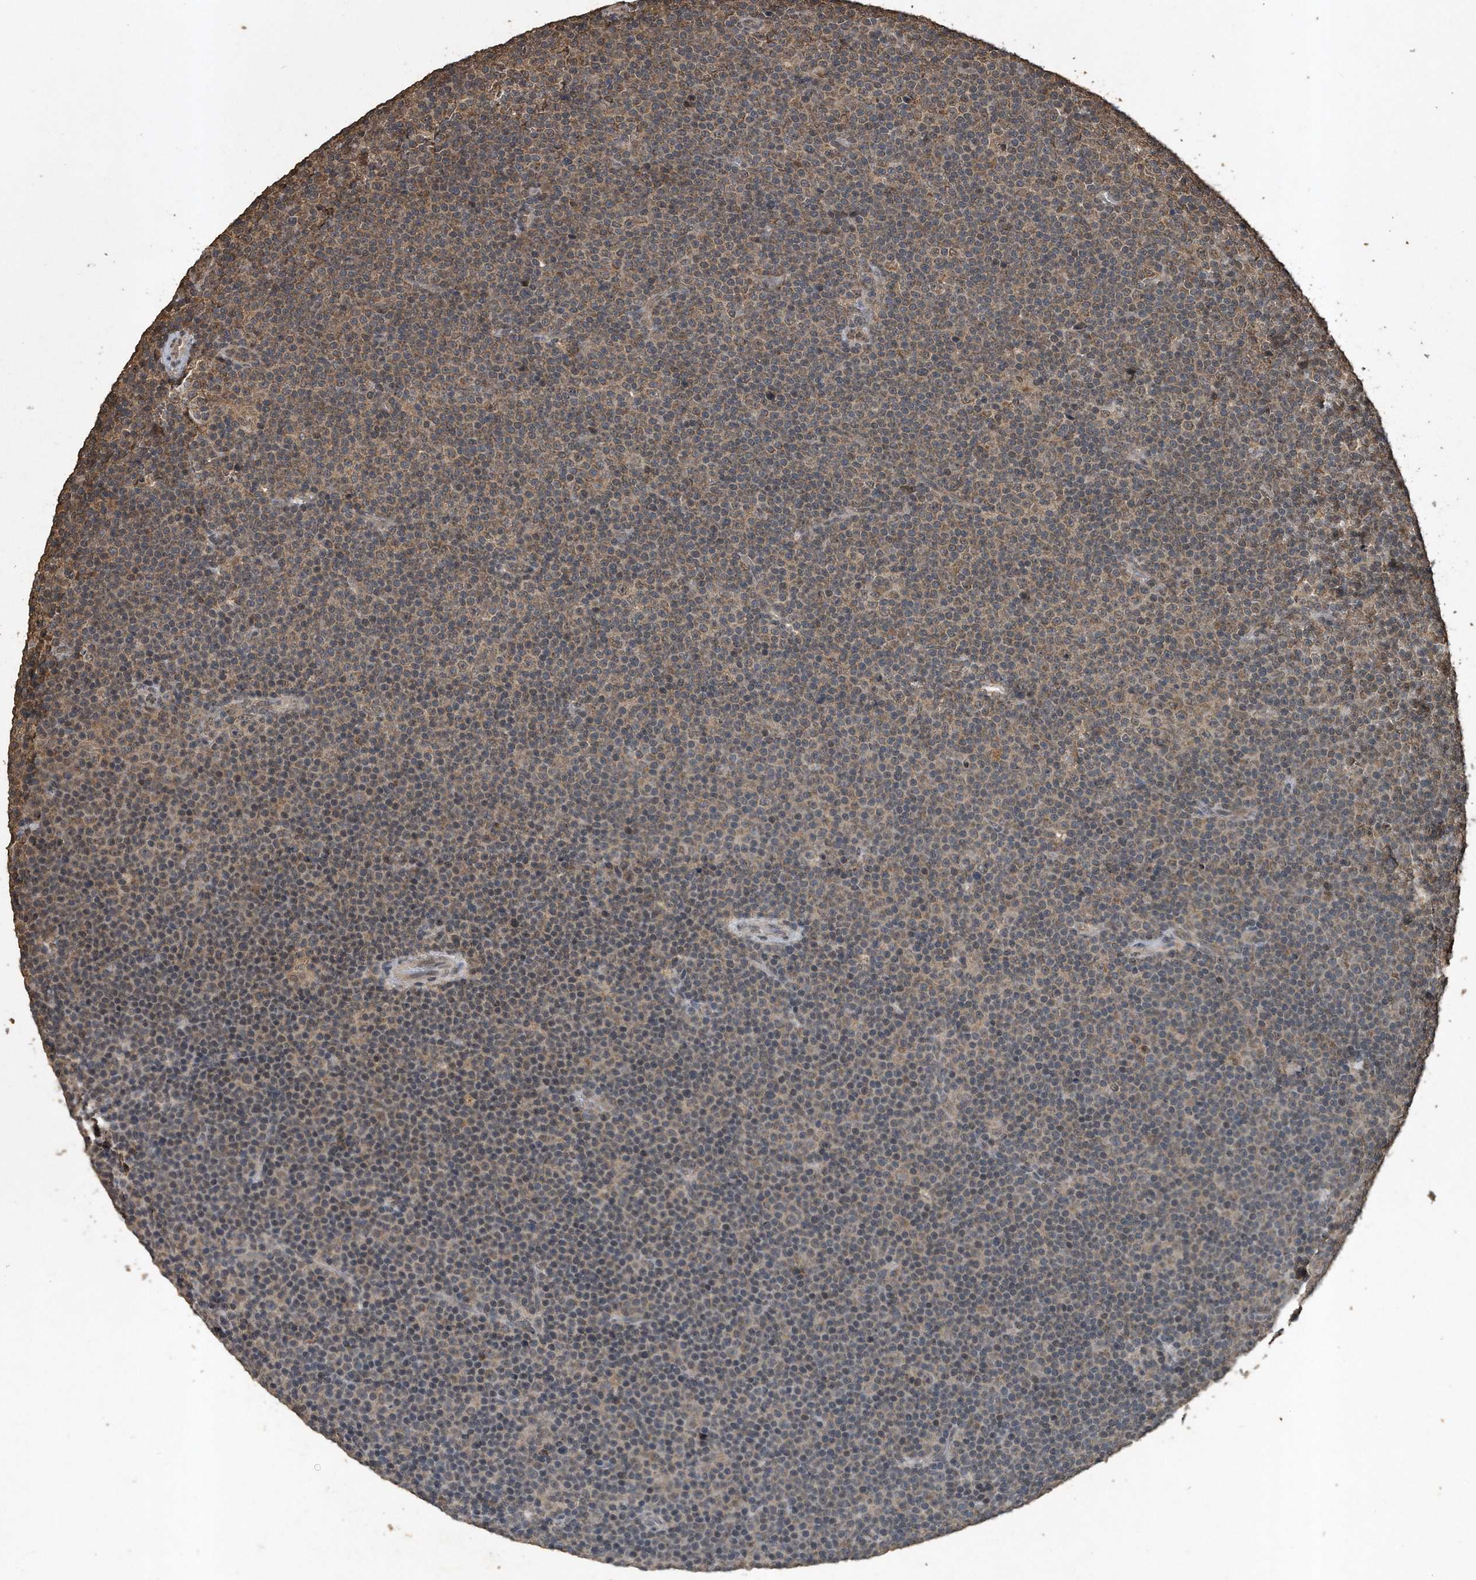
{"staining": {"intensity": "weak", "quantity": "25%-75%", "location": "cytoplasmic/membranous"}, "tissue": "lymphoma", "cell_type": "Tumor cells", "image_type": "cancer", "snomed": [{"axis": "morphology", "description": "Malignant lymphoma, non-Hodgkin's type, Low grade"}, {"axis": "topography", "description": "Lymph node"}], "caption": "Tumor cells display low levels of weak cytoplasmic/membranous staining in about 25%-75% of cells in lymphoma.", "gene": "CRYZL1", "patient": {"sex": "female", "age": 67}}